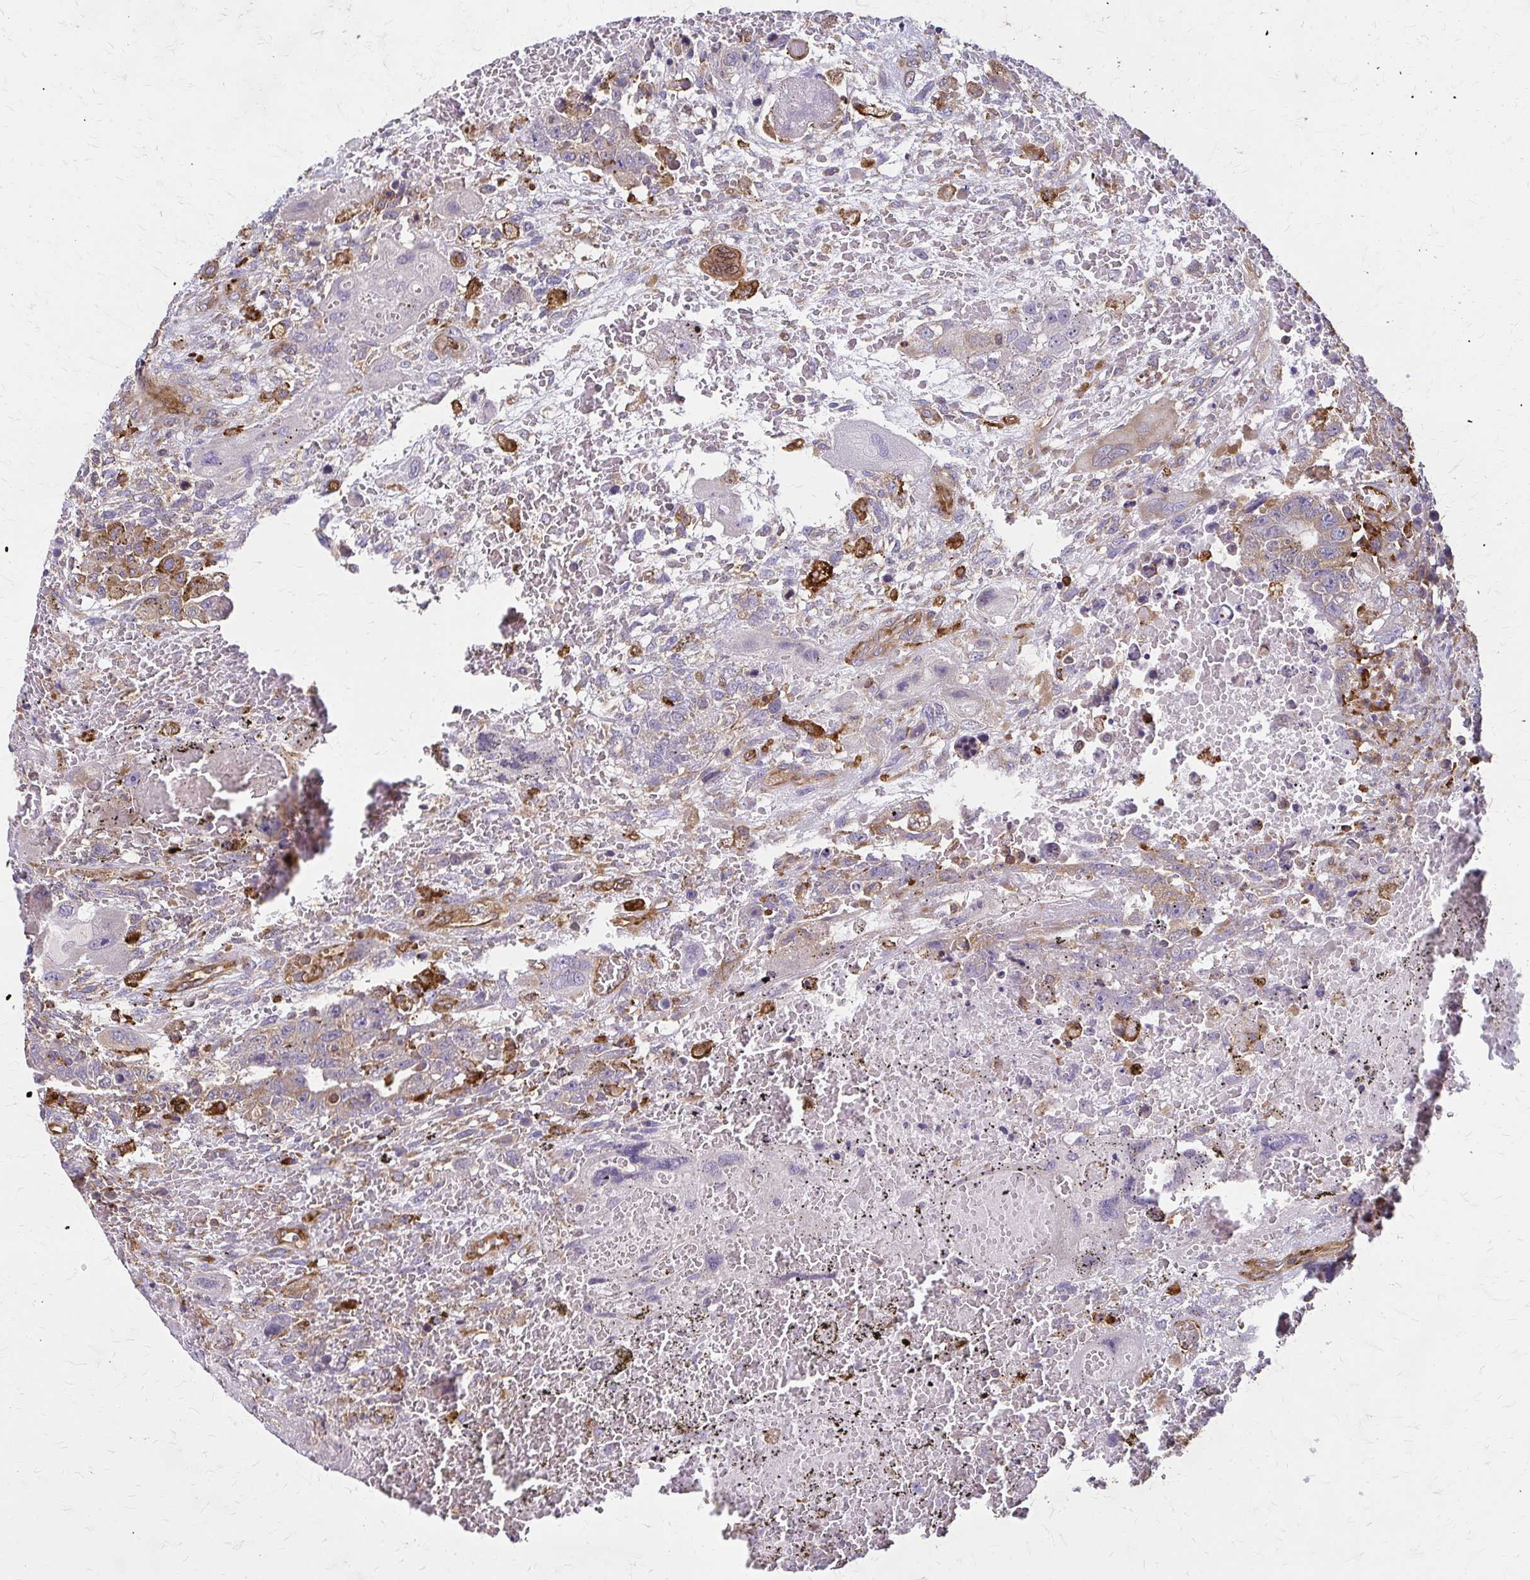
{"staining": {"intensity": "weak", "quantity": "25%-75%", "location": "cytoplasmic/membranous"}, "tissue": "testis cancer", "cell_type": "Tumor cells", "image_type": "cancer", "snomed": [{"axis": "morphology", "description": "Carcinoma, Embryonal, NOS"}, {"axis": "topography", "description": "Testis"}], "caption": "Protein expression analysis of human embryonal carcinoma (testis) reveals weak cytoplasmic/membranous staining in about 25%-75% of tumor cells. (DAB (3,3'-diaminobenzidine) IHC with brightfield microscopy, high magnification).", "gene": "WASF2", "patient": {"sex": "male", "age": 26}}